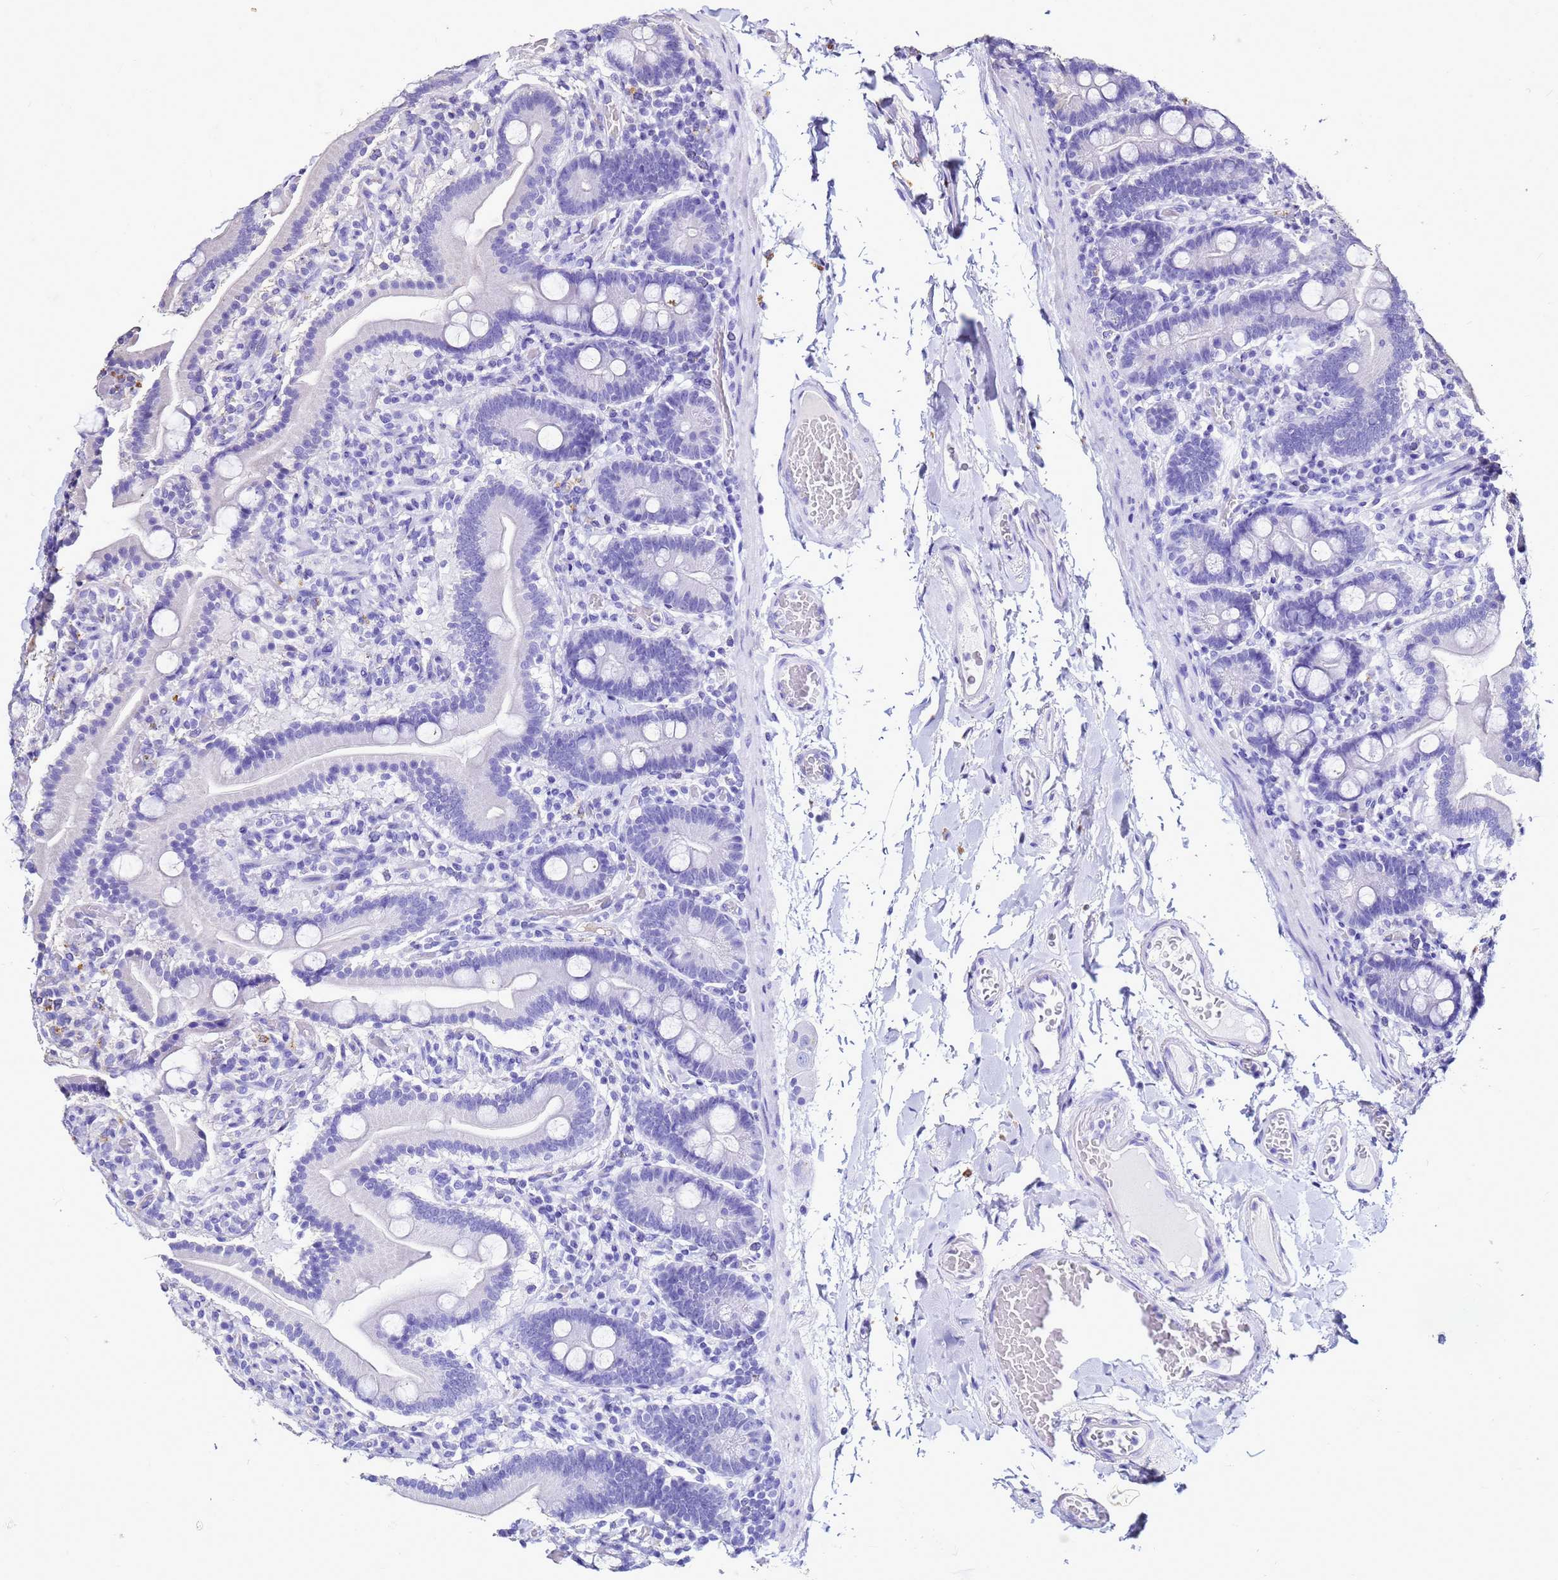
{"staining": {"intensity": "negative", "quantity": "none", "location": "none"}, "tissue": "duodenum", "cell_type": "Glandular cells", "image_type": "normal", "snomed": [{"axis": "morphology", "description": "Normal tissue, NOS"}, {"axis": "topography", "description": "Duodenum"}], "caption": "Glandular cells are negative for brown protein staining in benign duodenum. (DAB (3,3'-diaminobenzidine) immunohistochemistry (IHC), high magnification).", "gene": "S100A2", "patient": {"sex": "male", "age": 55}}